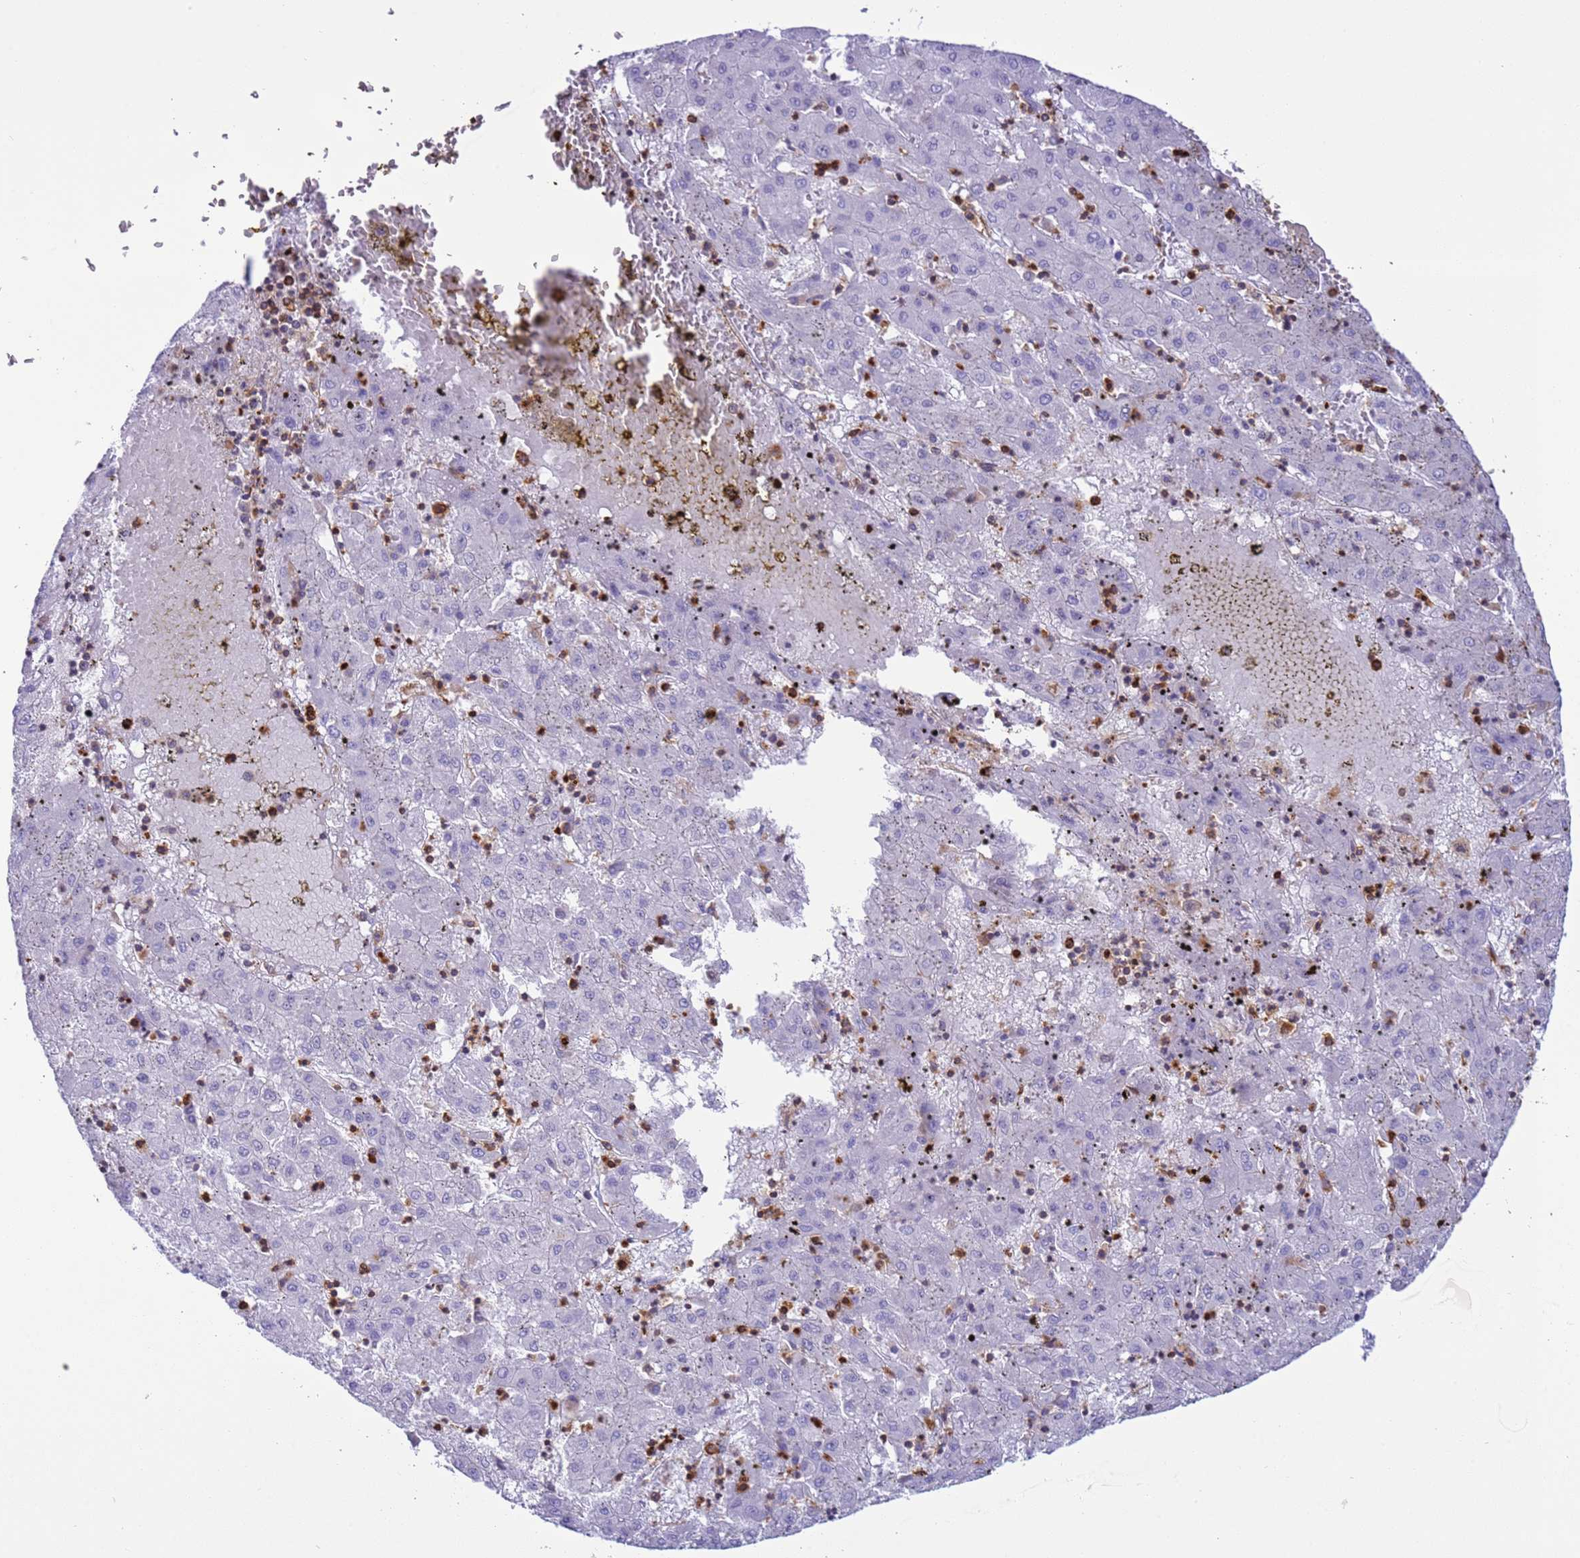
{"staining": {"intensity": "negative", "quantity": "none", "location": "none"}, "tissue": "liver cancer", "cell_type": "Tumor cells", "image_type": "cancer", "snomed": [{"axis": "morphology", "description": "Carcinoma, Hepatocellular, NOS"}, {"axis": "topography", "description": "Liver"}], "caption": "There is no significant staining in tumor cells of liver cancer.", "gene": "IRF5", "patient": {"sex": "male", "age": 72}}